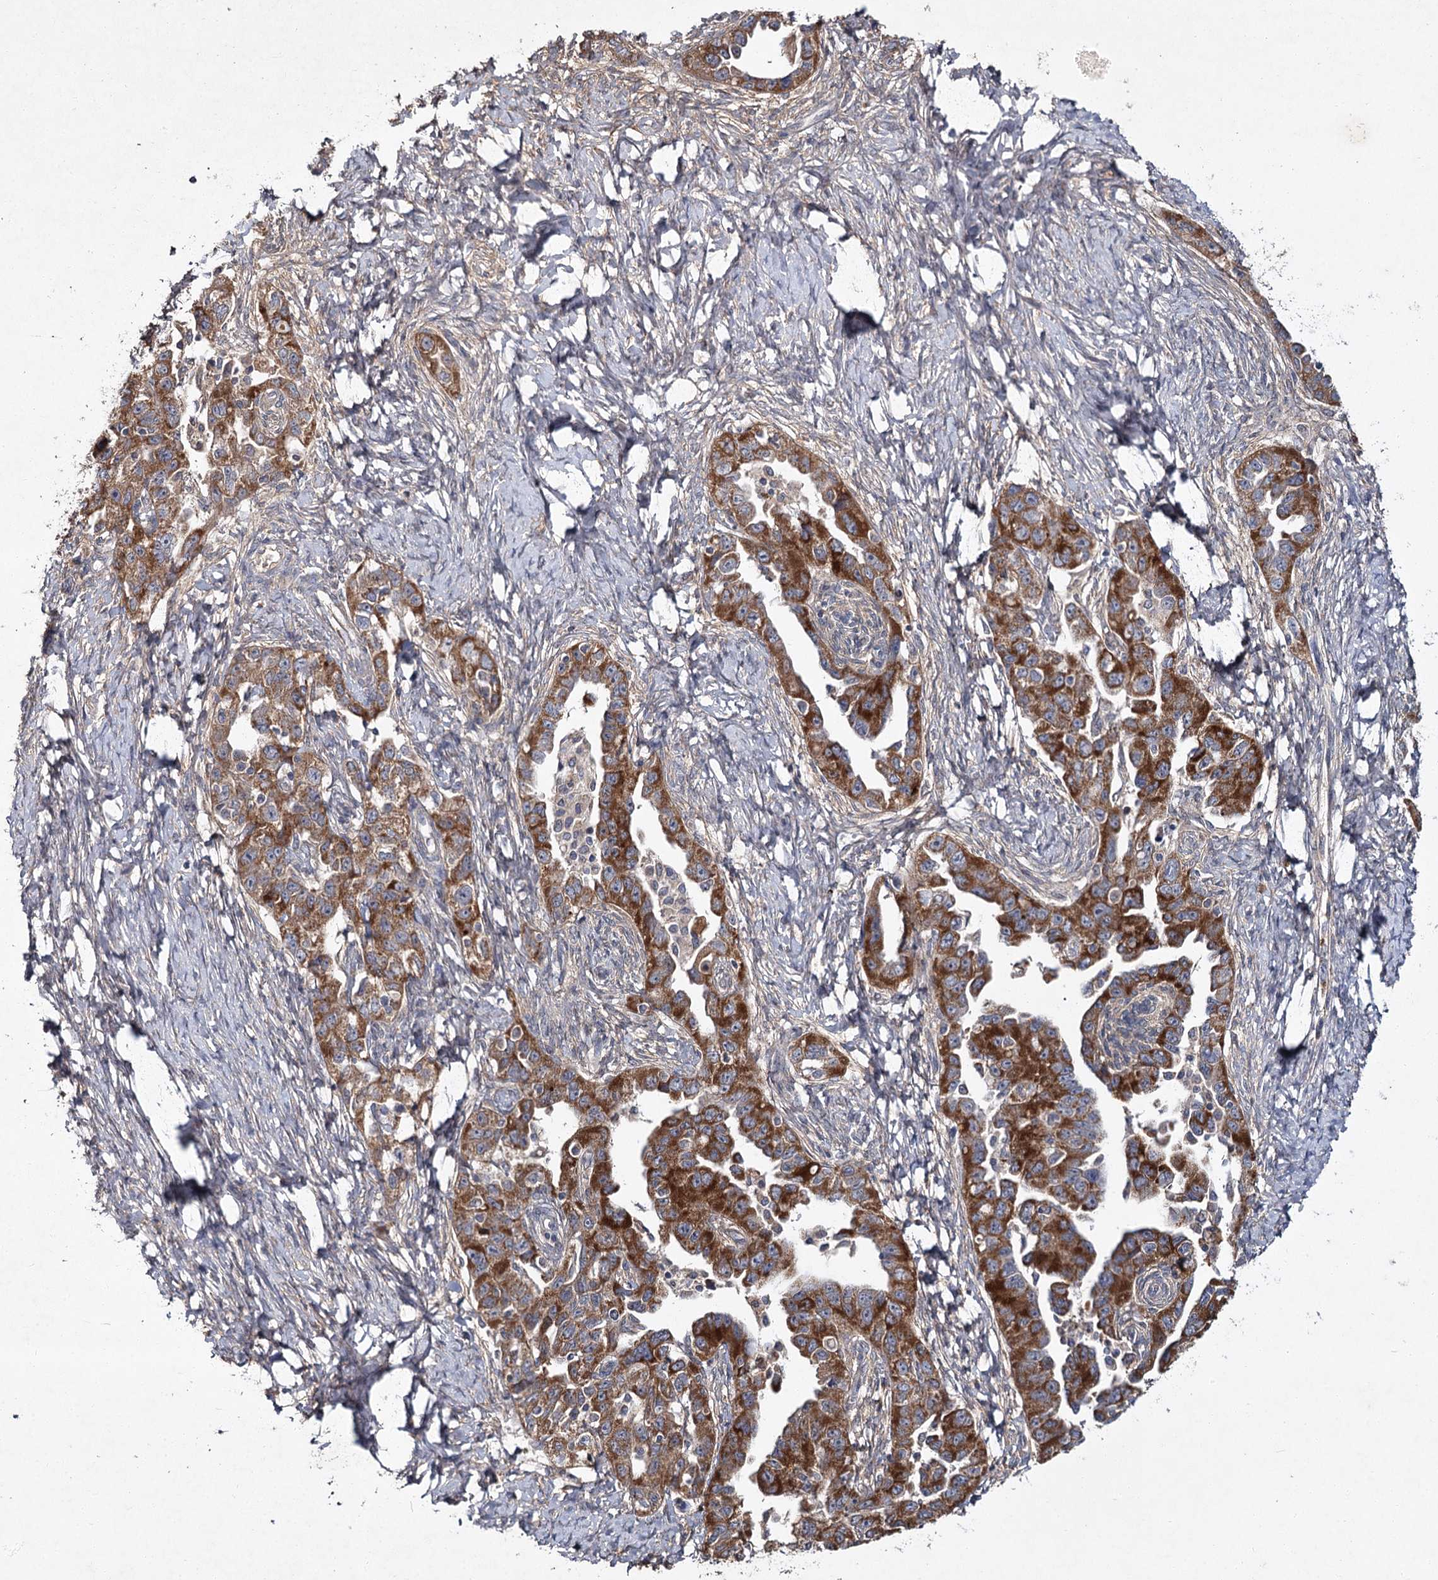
{"staining": {"intensity": "strong", "quantity": ">75%", "location": "cytoplasmic/membranous"}, "tissue": "ovarian cancer", "cell_type": "Tumor cells", "image_type": "cancer", "snomed": [{"axis": "morphology", "description": "Carcinoma, NOS"}, {"axis": "morphology", "description": "Cystadenocarcinoma, serous, NOS"}, {"axis": "topography", "description": "Ovary"}], "caption": "Immunohistochemical staining of human ovarian cancer displays high levels of strong cytoplasmic/membranous protein expression in approximately >75% of tumor cells.", "gene": "MFN1", "patient": {"sex": "female", "age": 69}}